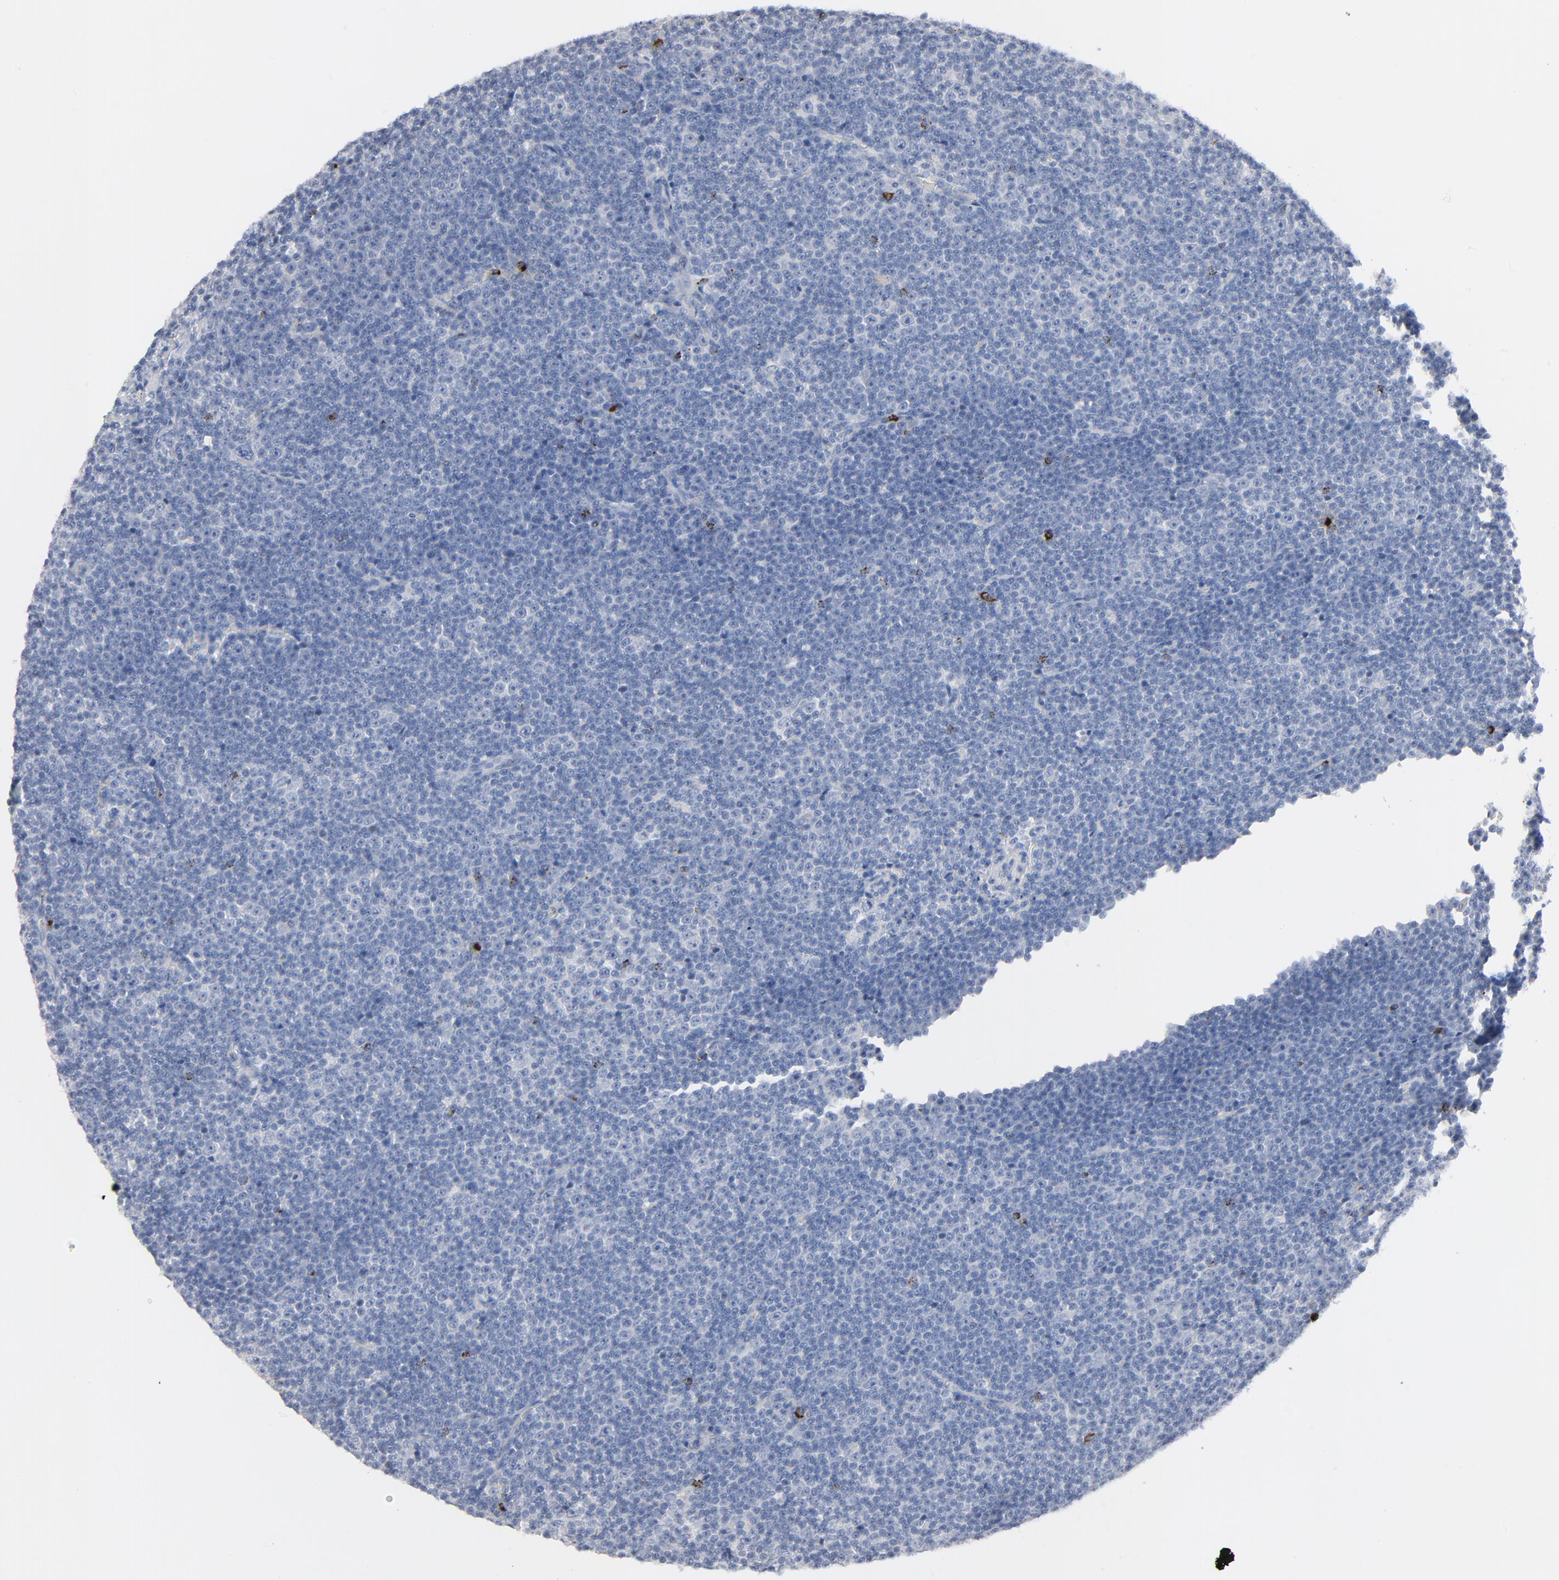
{"staining": {"intensity": "negative", "quantity": "none", "location": "none"}, "tissue": "lymphoma", "cell_type": "Tumor cells", "image_type": "cancer", "snomed": [{"axis": "morphology", "description": "Malignant lymphoma, non-Hodgkin's type, Low grade"}, {"axis": "topography", "description": "Spleen"}], "caption": "Immunohistochemistry (IHC) image of human lymphoma stained for a protein (brown), which displays no positivity in tumor cells. The staining is performed using DAB brown chromogen with nuclei counter-stained in using hematoxylin.", "gene": "GZMB", "patient": {"sex": "male", "age": 60}}